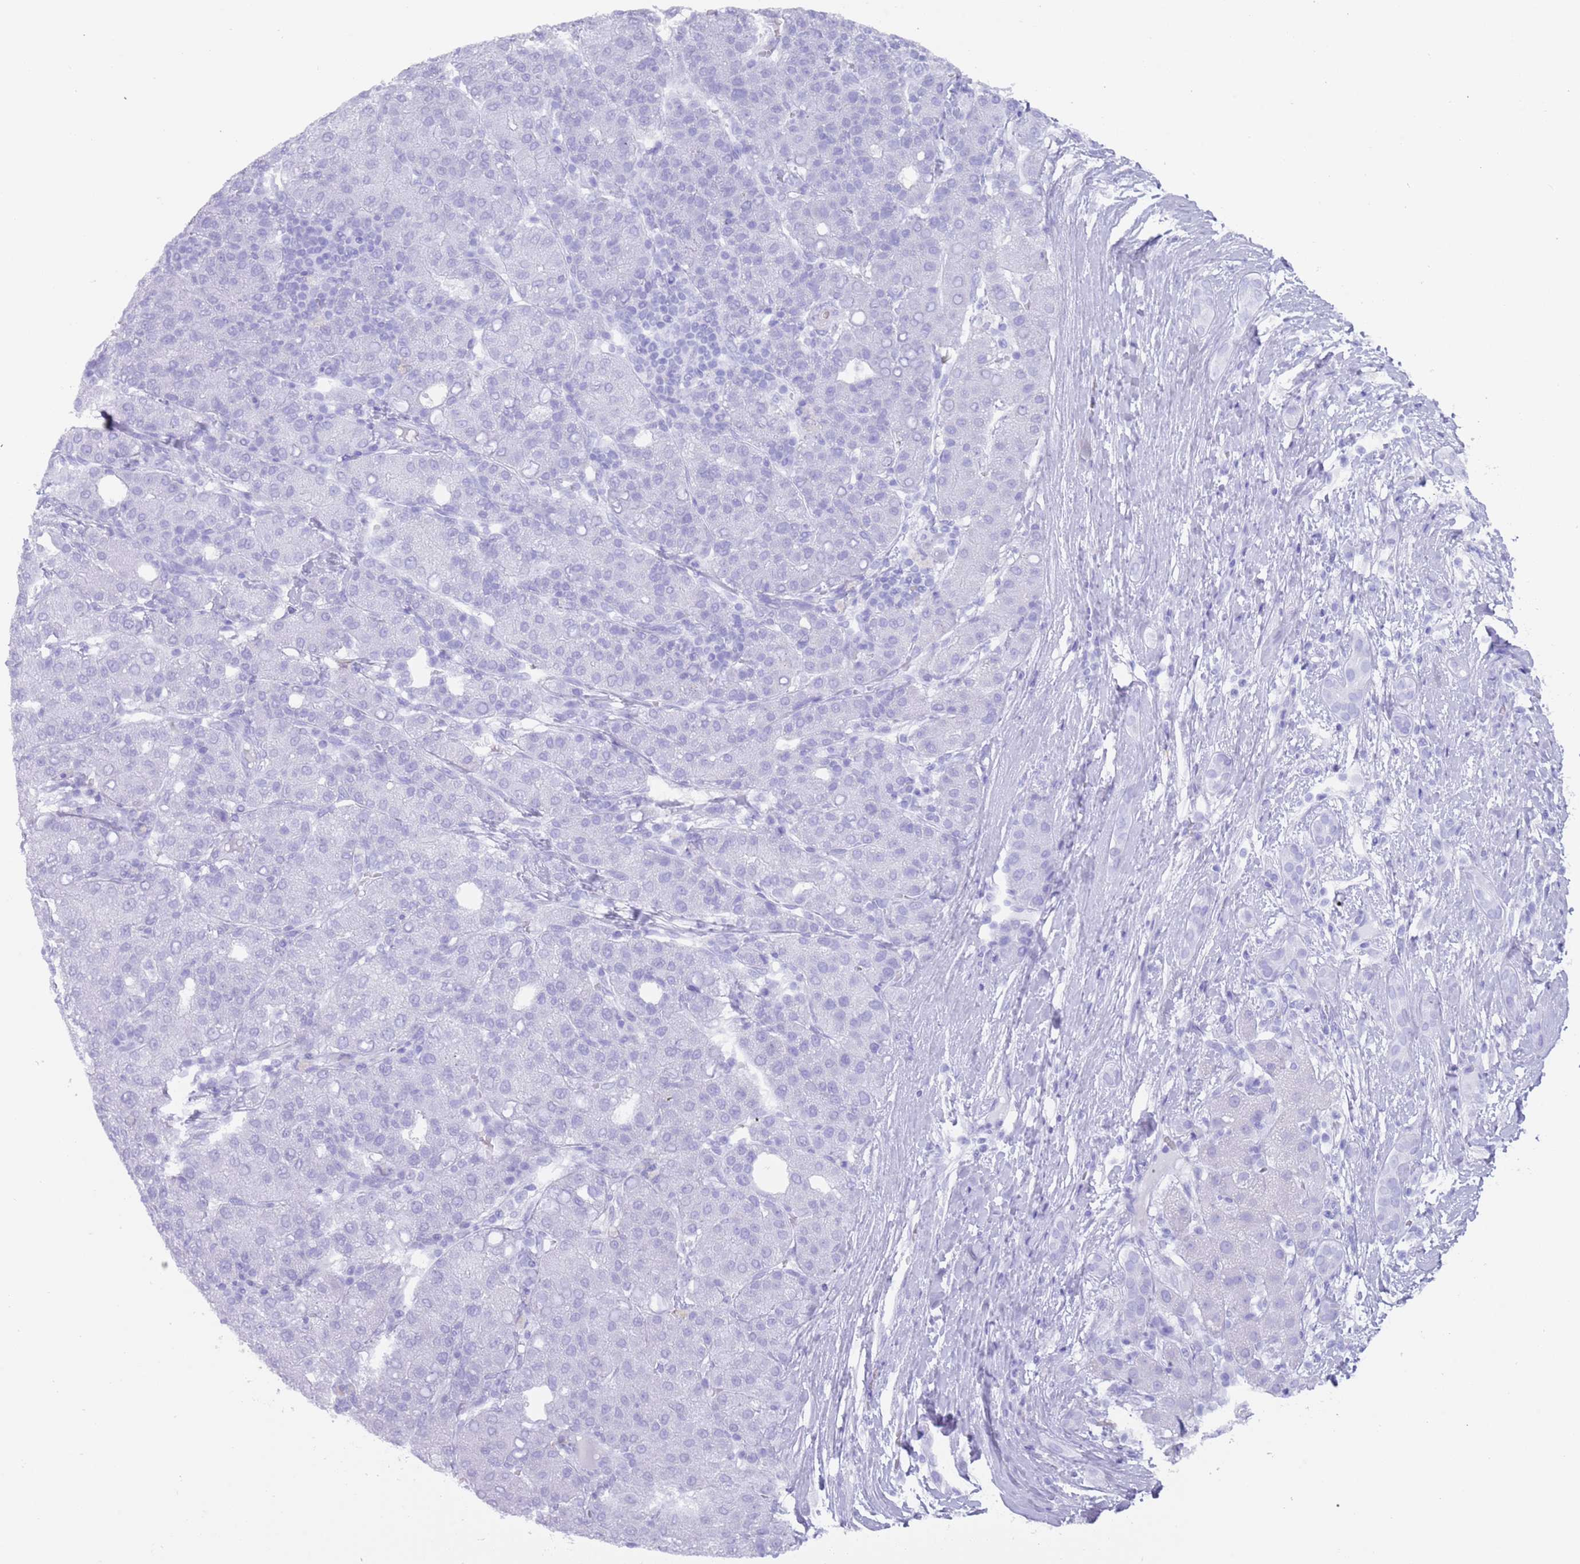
{"staining": {"intensity": "negative", "quantity": "none", "location": "none"}, "tissue": "liver cancer", "cell_type": "Tumor cells", "image_type": "cancer", "snomed": [{"axis": "morphology", "description": "Carcinoma, Hepatocellular, NOS"}, {"axis": "topography", "description": "Liver"}], "caption": "Immunohistochemistry (IHC) micrograph of human liver hepatocellular carcinoma stained for a protein (brown), which shows no expression in tumor cells.", "gene": "MYADML2", "patient": {"sex": "male", "age": 65}}